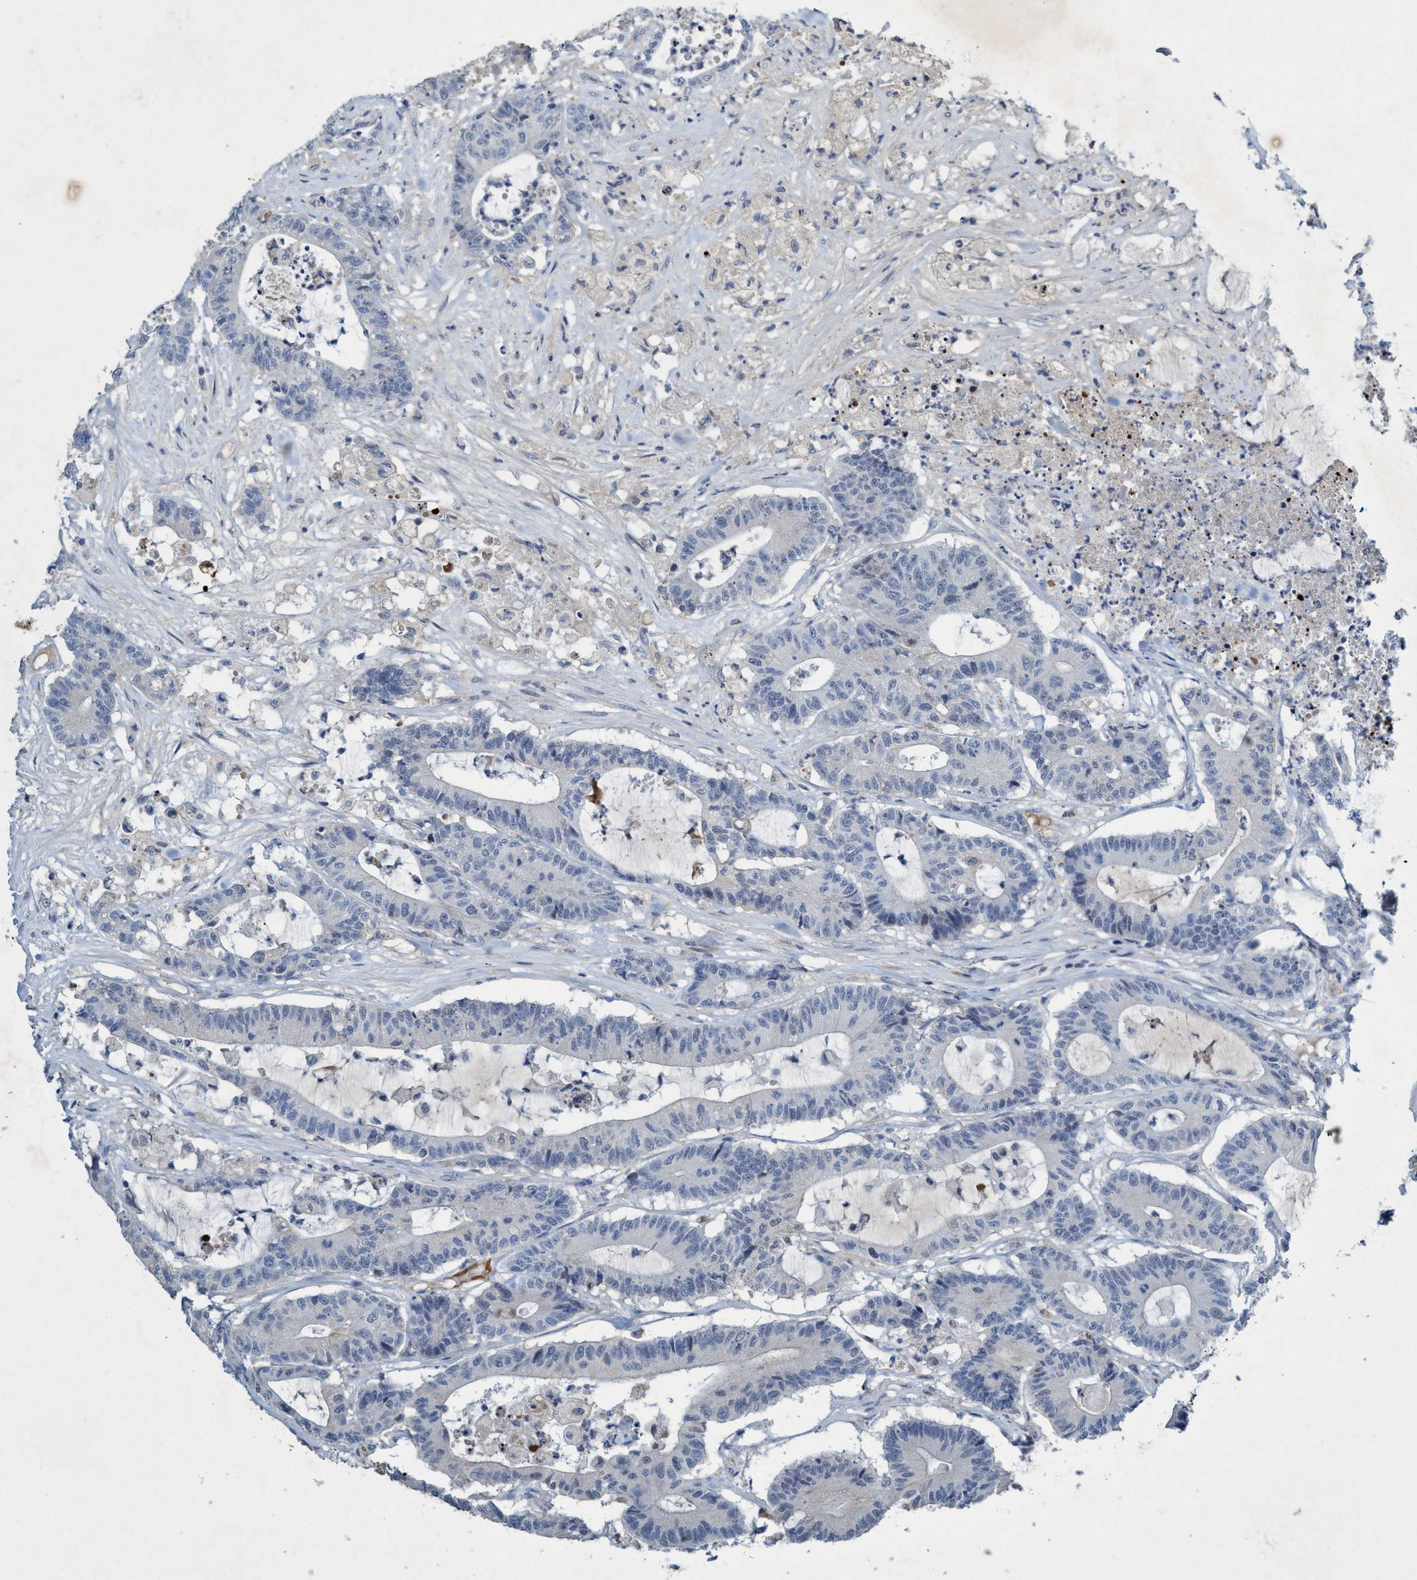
{"staining": {"intensity": "negative", "quantity": "none", "location": "none"}, "tissue": "colorectal cancer", "cell_type": "Tumor cells", "image_type": "cancer", "snomed": [{"axis": "morphology", "description": "Adenocarcinoma, NOS"}, {"axis": "topography", "description": "Colon"}], "caption": "High power microscopy photomicrograph of an IHC photomicrograph of colorectal cancer, revealing no significant staining in tumor cells.", "gene": "RNF208", "patient": {"sex": "female", "age": 84}}